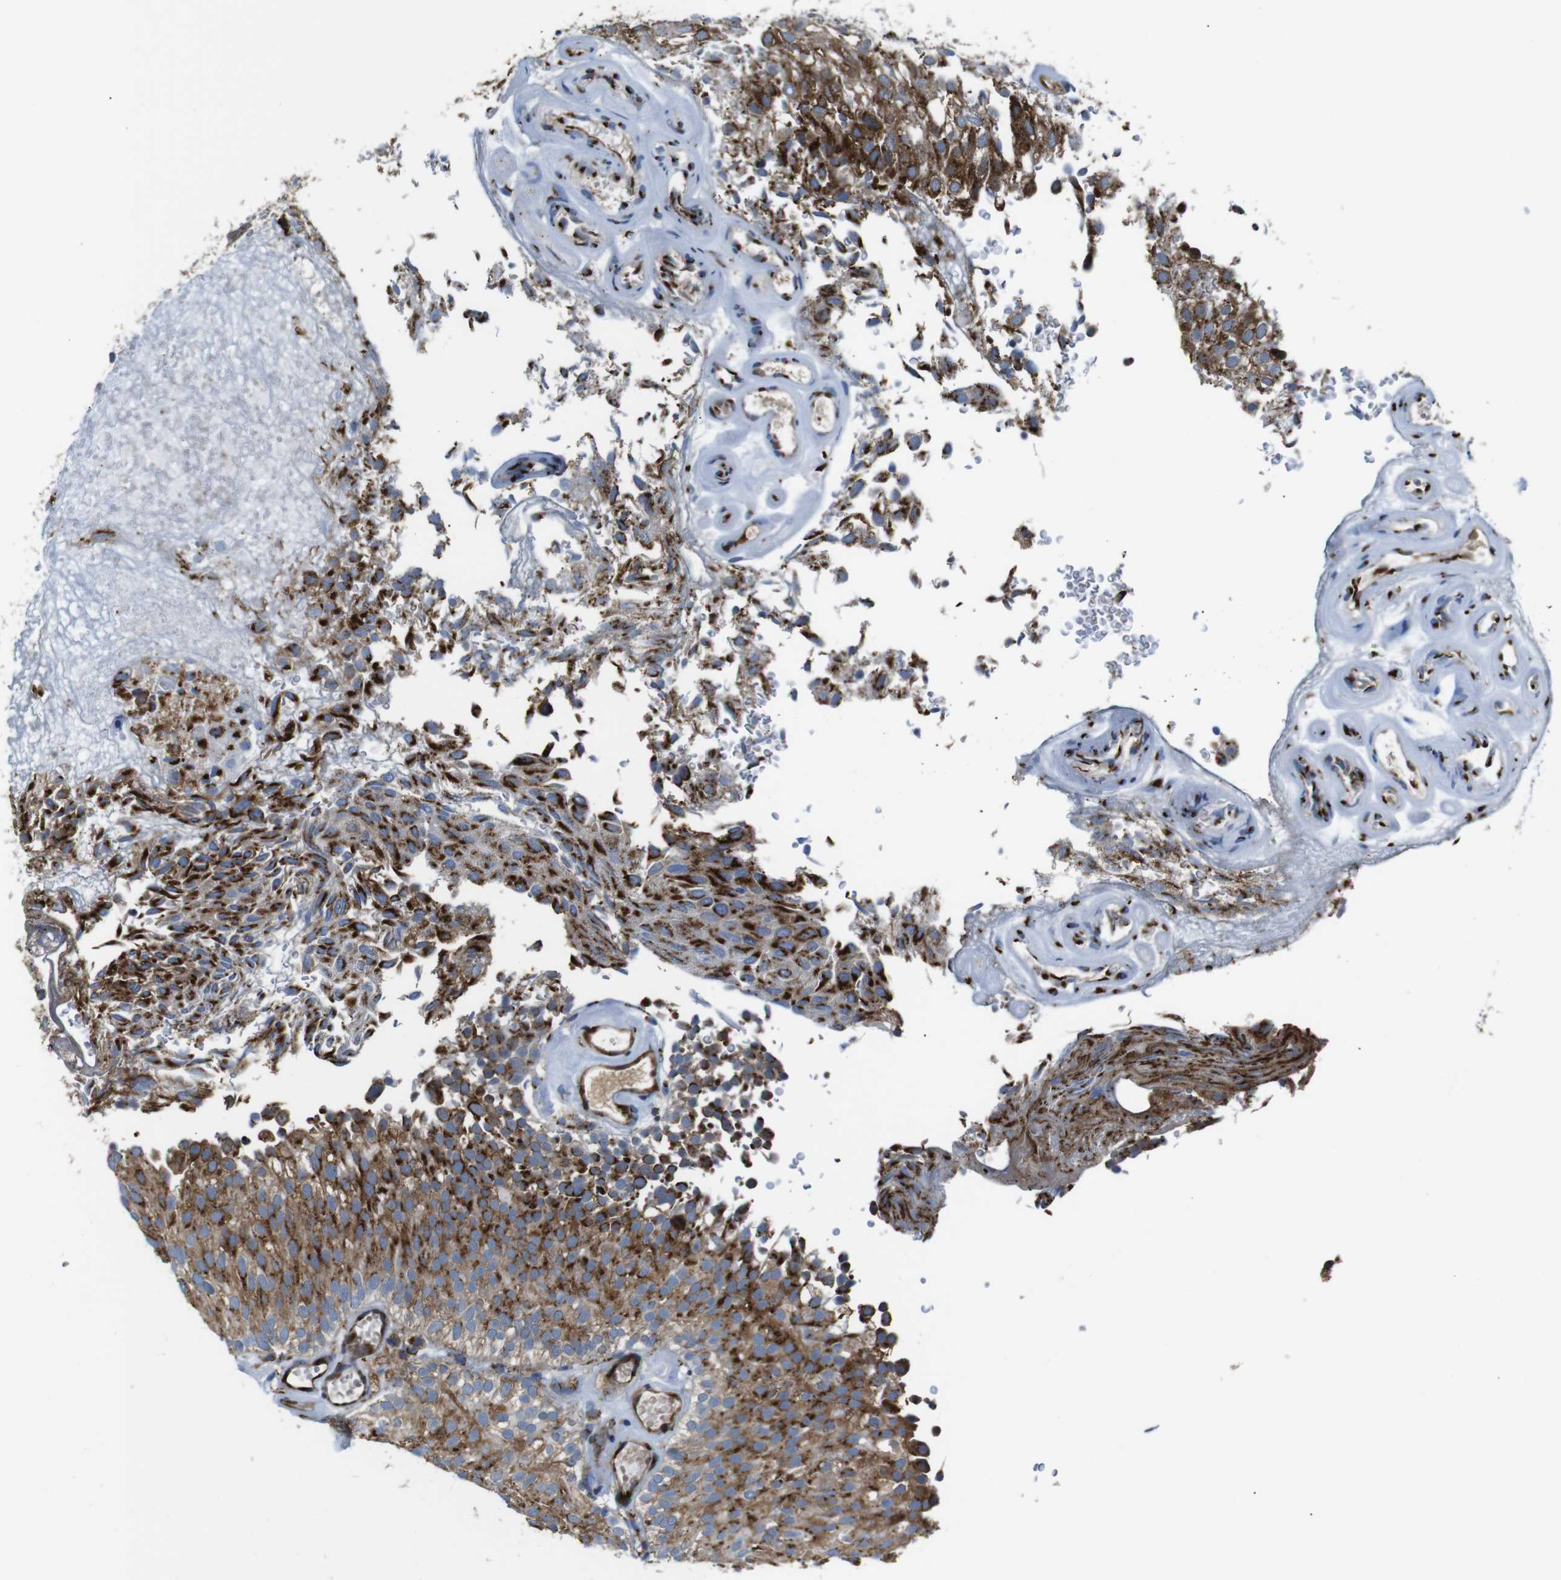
{"staining": {"intensity": "moderate", "quantity": ">75%", "location": "cytoplasmic/membranous"}, "tissue": "urothelial cancer", "cell_type": "Tumor cells", "image_type": "cancer", "snomed": [{"axis": "morphology", "description": "Urothelial carcinoma, Low grade"}, {"axis": "topography", "description": "Urinary bladder"}], "caption": "The photomicrograph displays a brown stain indicating the presence of a protein in the cytoplasmic/membranous of tumor cells in urothelial carcinoma (low-grade).", "gene": "TGOLN2", "patient": {"sex": "male", "age": 78}}